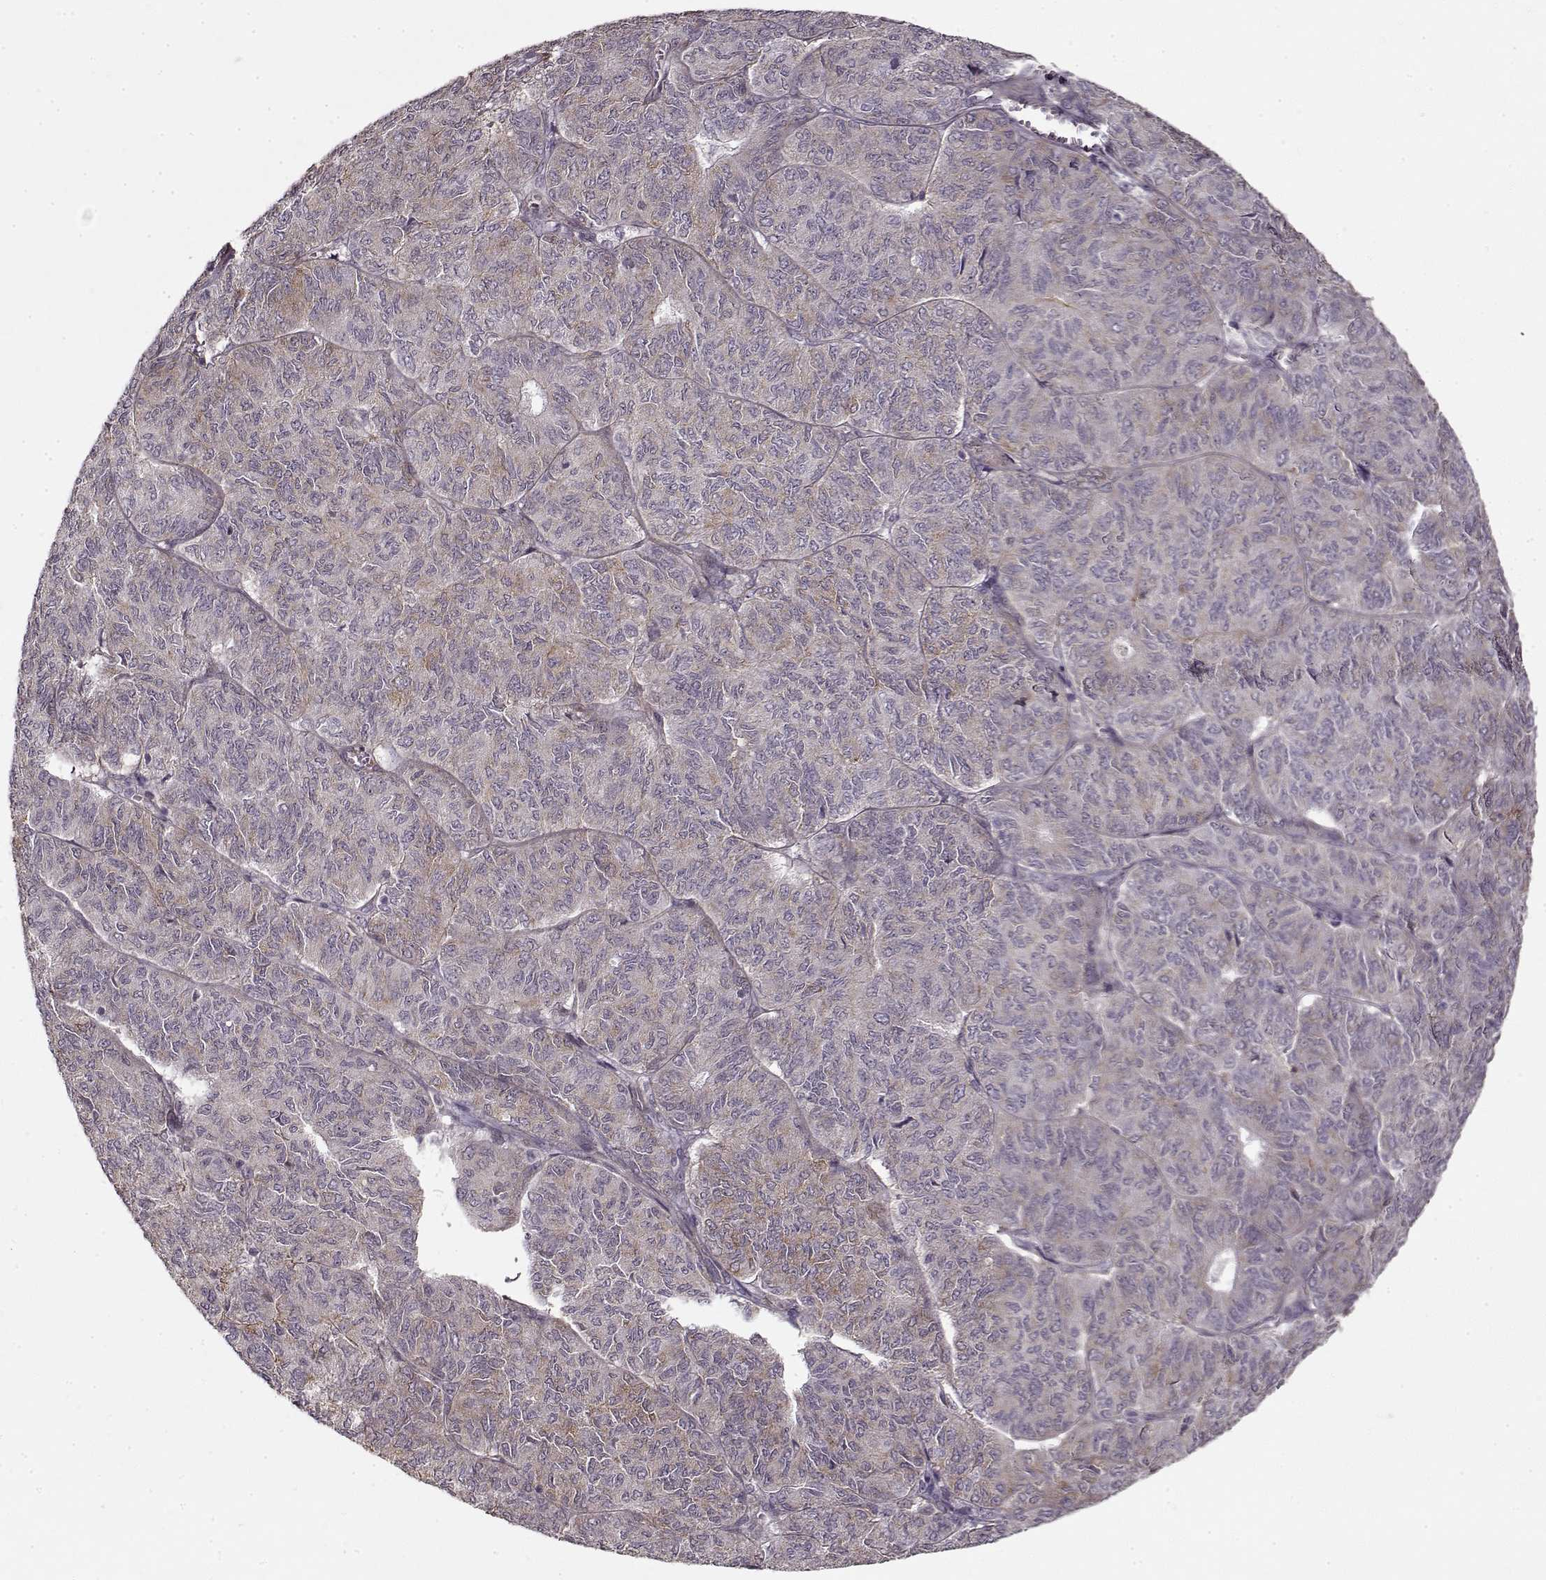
{"staining": {"intensity": "moderate", "quantity": "<25%", "location": "cytoplasmic/membranous"}, "tissue": "ovarian cancer", "cell_type": "Tumor cells", "image_type": "cancer", "snomed": [{"axis": "morphology", "description": "Carcinoma, endometroid"}, {"axis": "topography", "description": "Ovary"}], "caption": "About <25% of tumor cells in human ovarian endometroid carcinoma show moderate cytoplasmic/membranous protein expression as visualized by brown immunohistochemical staining.", "gene": "LAMB2", "patient": {"sex": "female", "age": 80}}